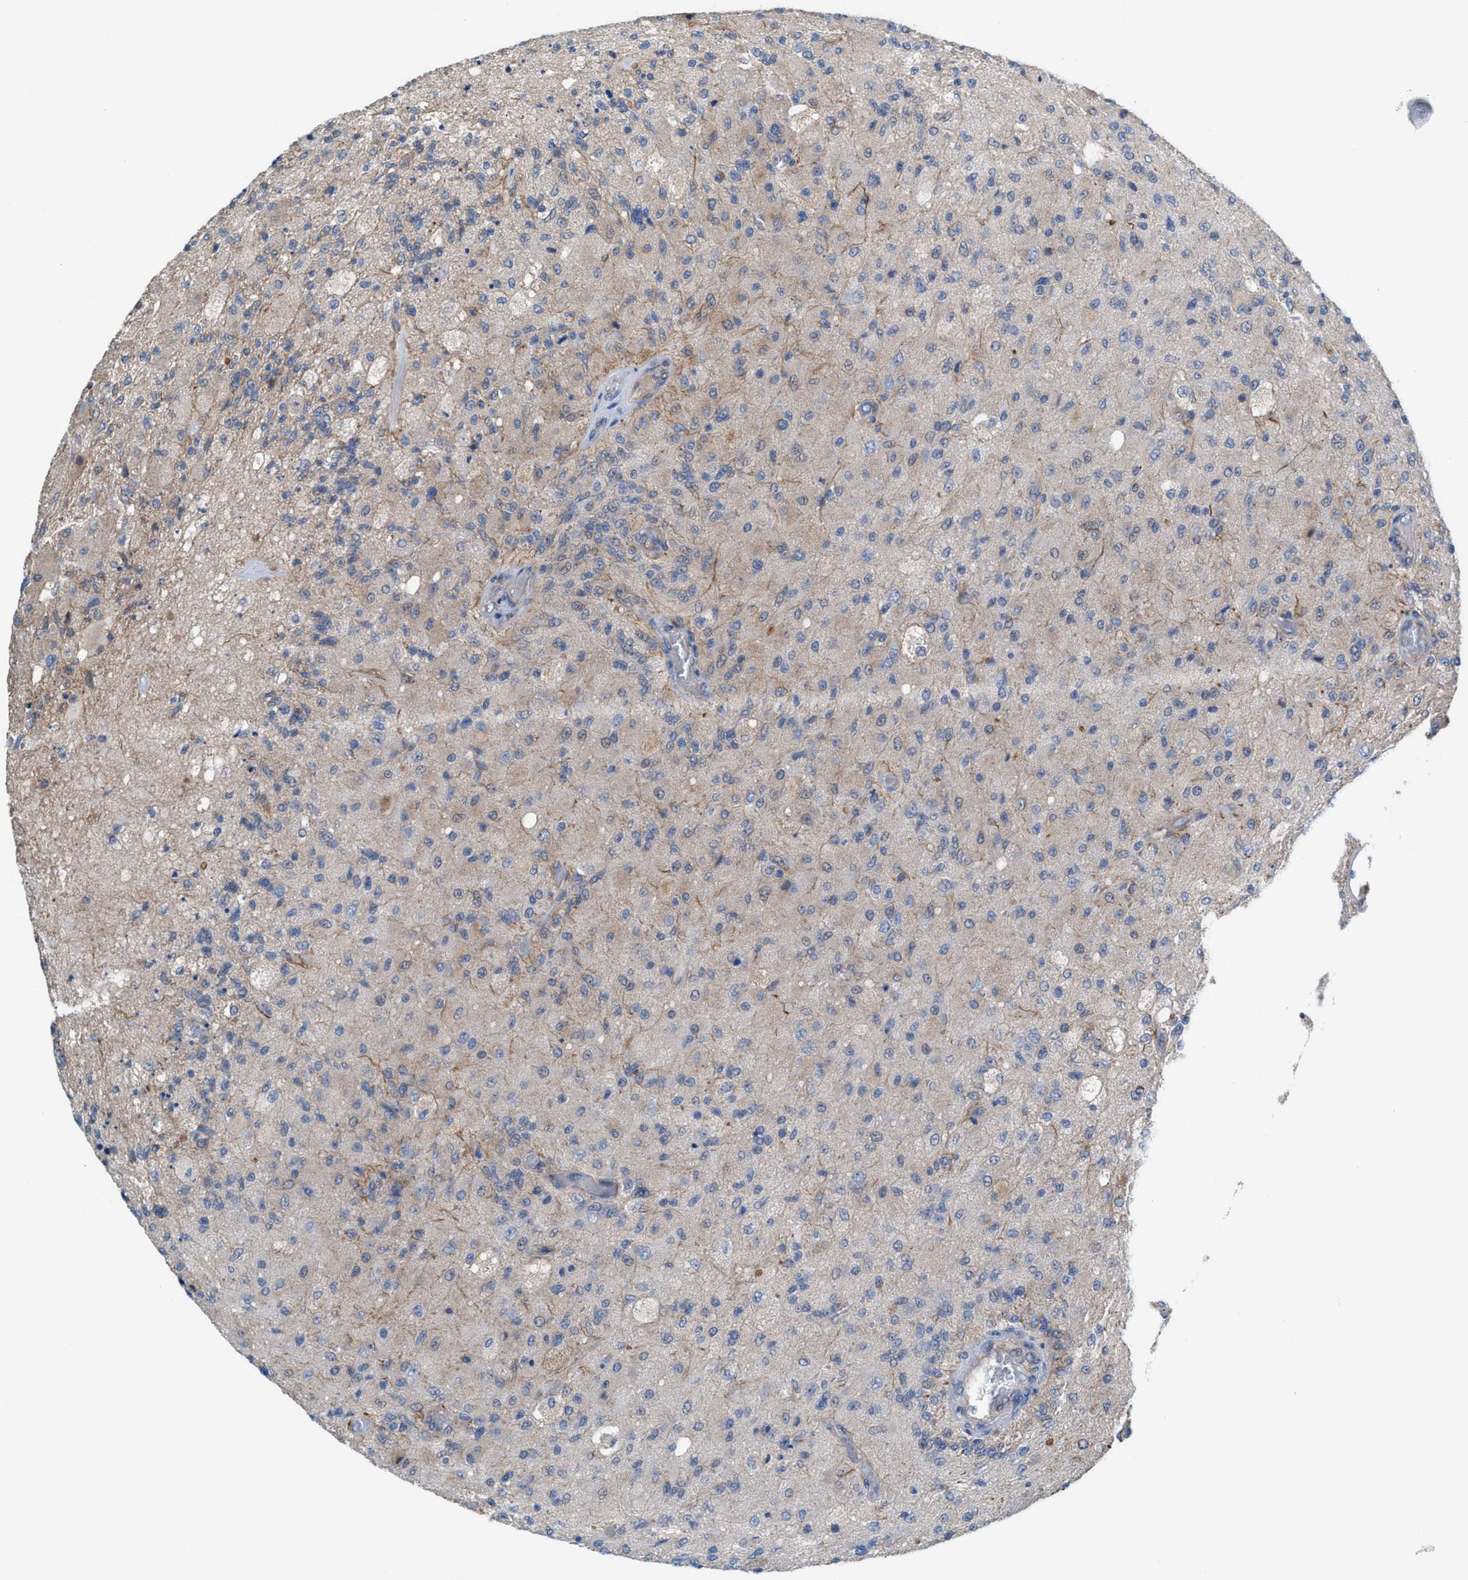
{"staining": {"intensity": "weak", "quantity": "25%-75%", "location": "cytoplasmic/membranous"}, "tissue": "glioma", "cell_type": "Tumor cells", "image_type": "cancer", "snomed": [{"axis": "morphology", "description": "Normal tissue, NOS"}, {"axis": "morphology", "description": "Glioma, malignant, High grade"}, {"axis": "topography", "description": "Cerebral cortex"}], "caption": "Human glioma stained with a brown dye demonstrates weak cytoplasmic/membranous positive positivity in approximately 25%-75% of tumor cells.", "gene": "MRM1", "patient": {"sex": "male", "age": 77}}